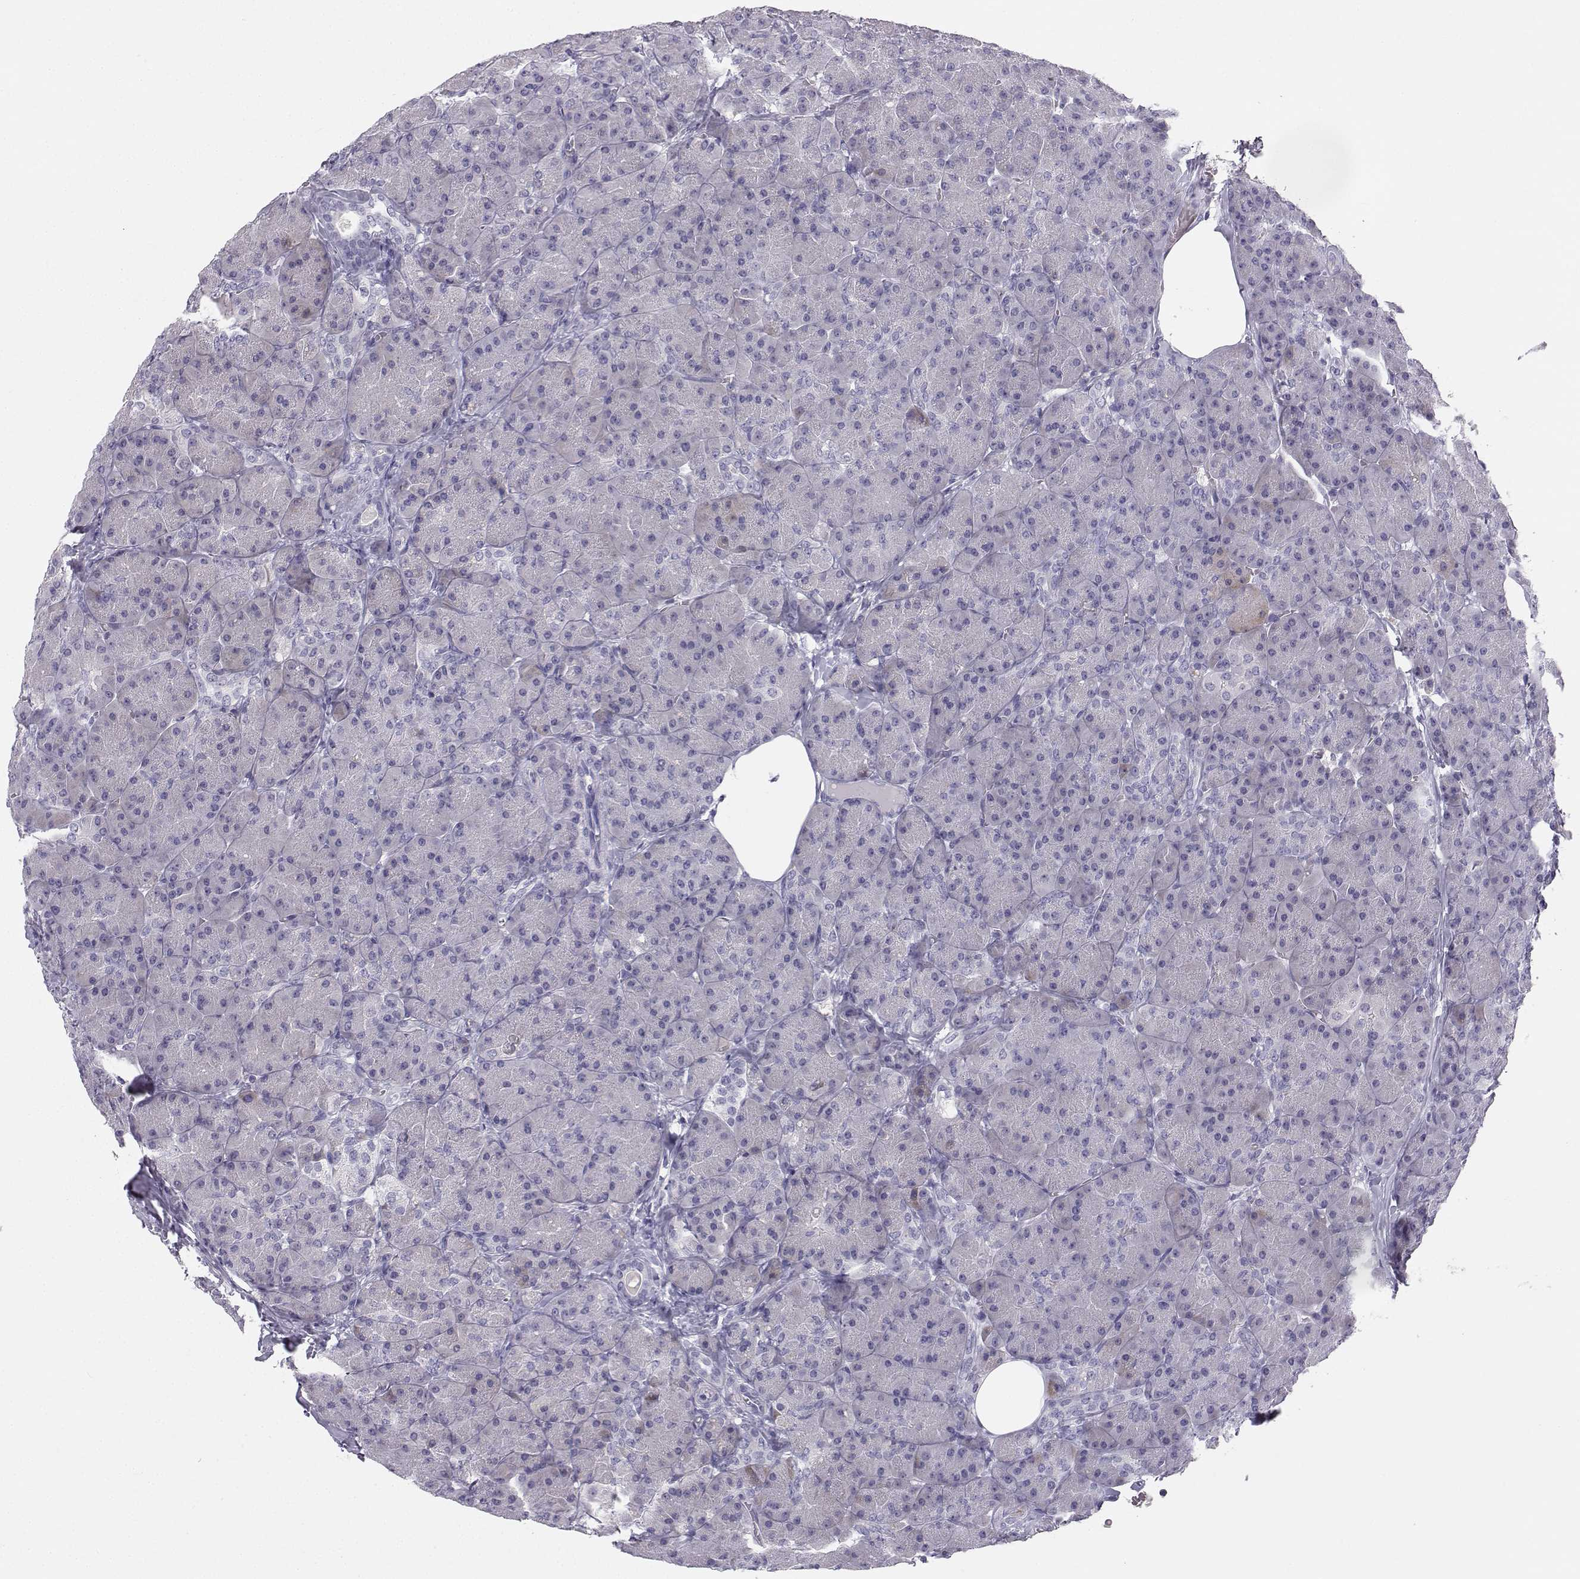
{"staining": {"intensity": "negative", "quantity": "none", "location": "none"}, "tissue": "pancreas", "cell_type": "Exocrine glandular cells", "image_type": "normal", "snomed": [{"axis": "morphology", "description": "Normal tissue, NOS"}, {"axis": "topography", "description": "Pancreas"}], "caption": "A micrograph of pancreas stained for a protein shows no brown staining in exocrine glandular cells. The staining was performed using DAB to visualize the protein expression in brown, while the nuclei were stained in blue with hematoxylin (Magnification: 20x).", "gene": "SYCE1", "patient": {"sex": "male", "age": 57}}